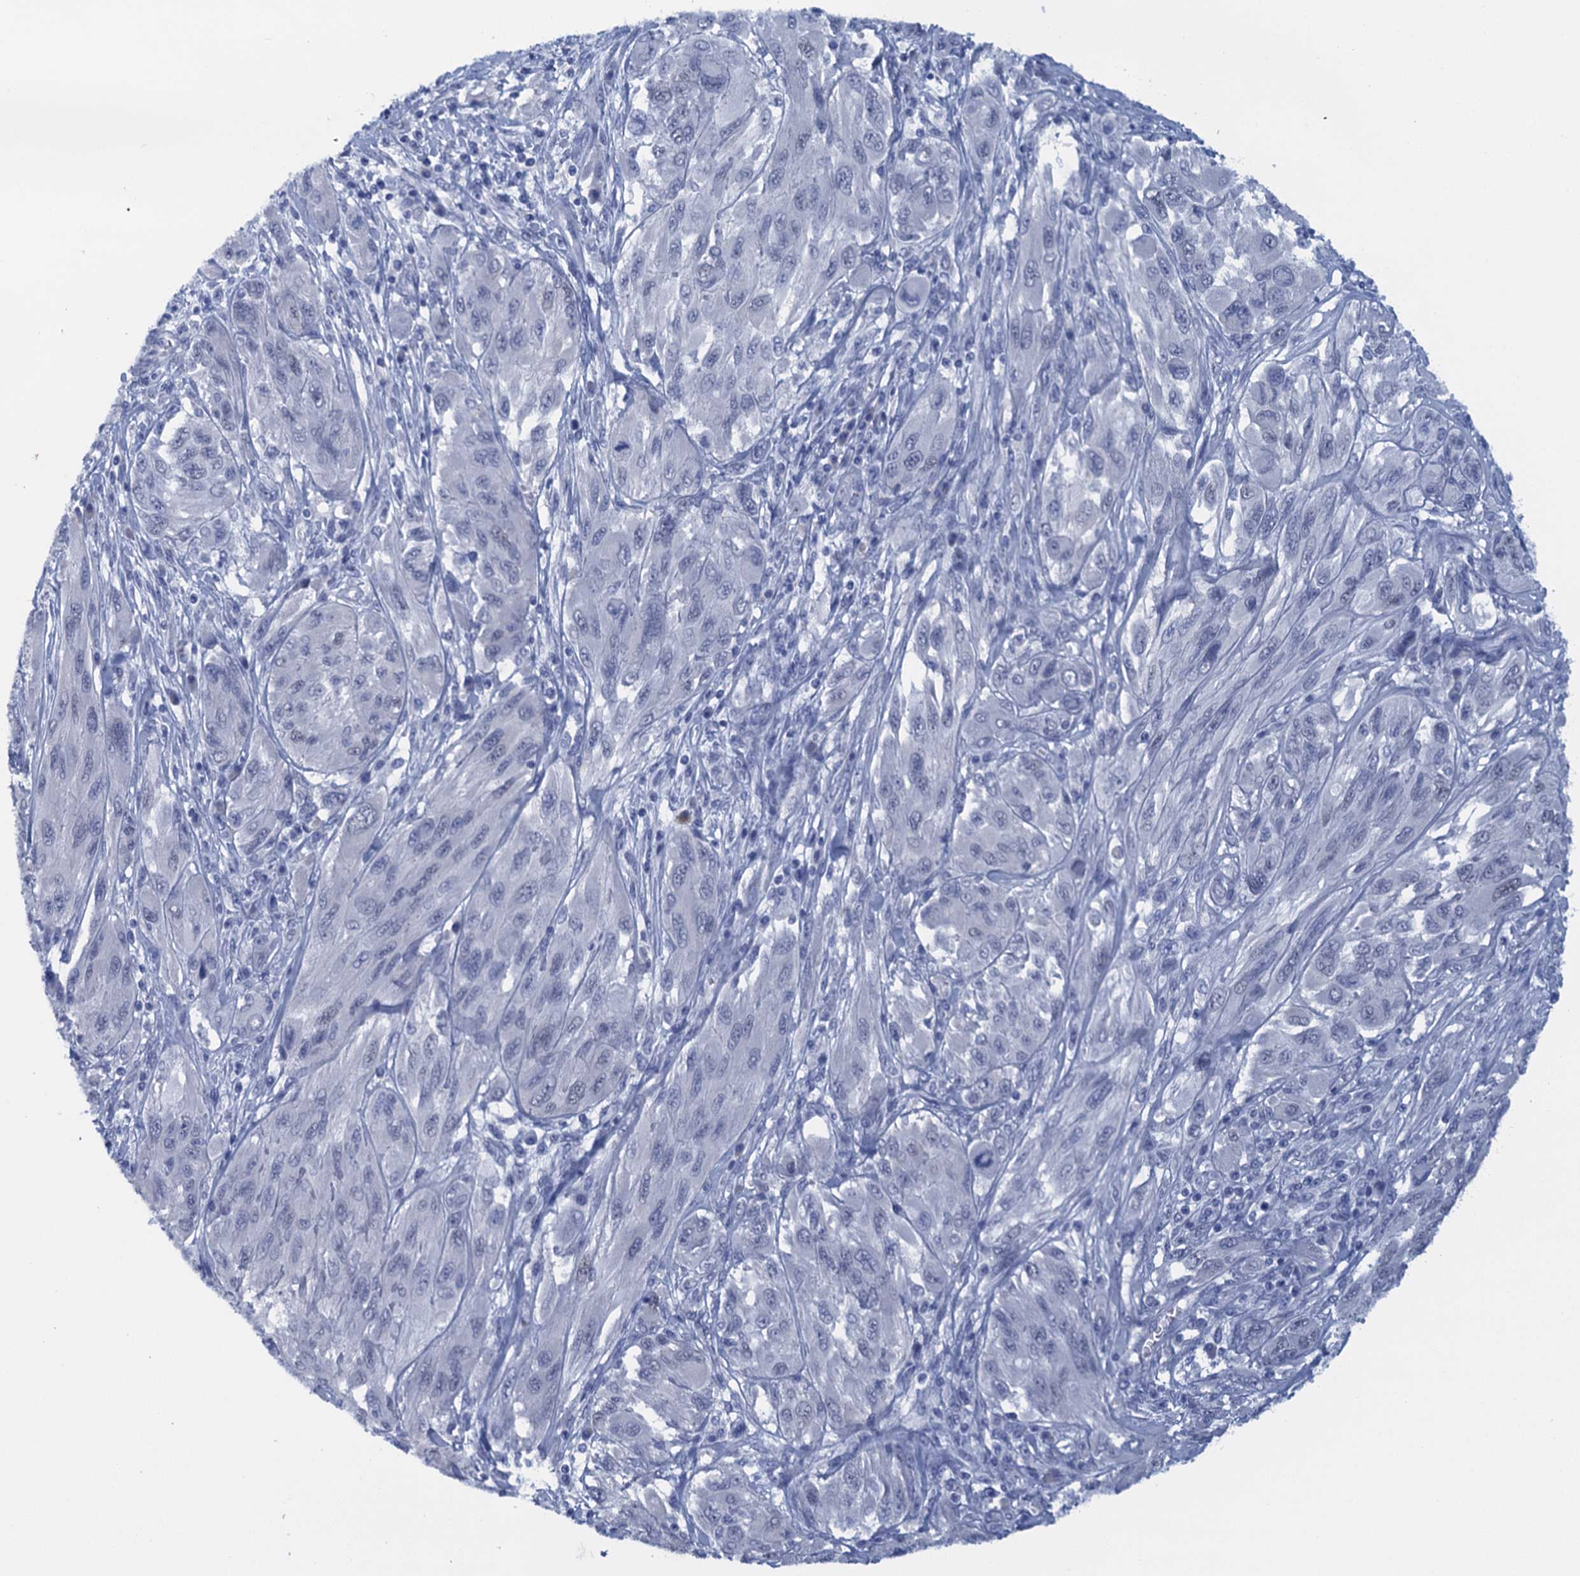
{"staining": {"intensity": "negative", "quantity": "none", "location": "none"}, "tissue": "melanoma", "cell_type": "Tumor cells", "image_type": "cancer", "snomed": [{"axis": "morphology", "description": "Malignant melanoma, NOS"}, {"axis": "topography", "description": "Skin"}], "caption": "Melanoma was stained to show a protein in brown. There is no significant positivity in tumor cells. (Immunohistochemistry (ihc), brightfield microscopy, high magnification).", "gene": "SCEL", "patient": {"sex": "female", "age": 91}}